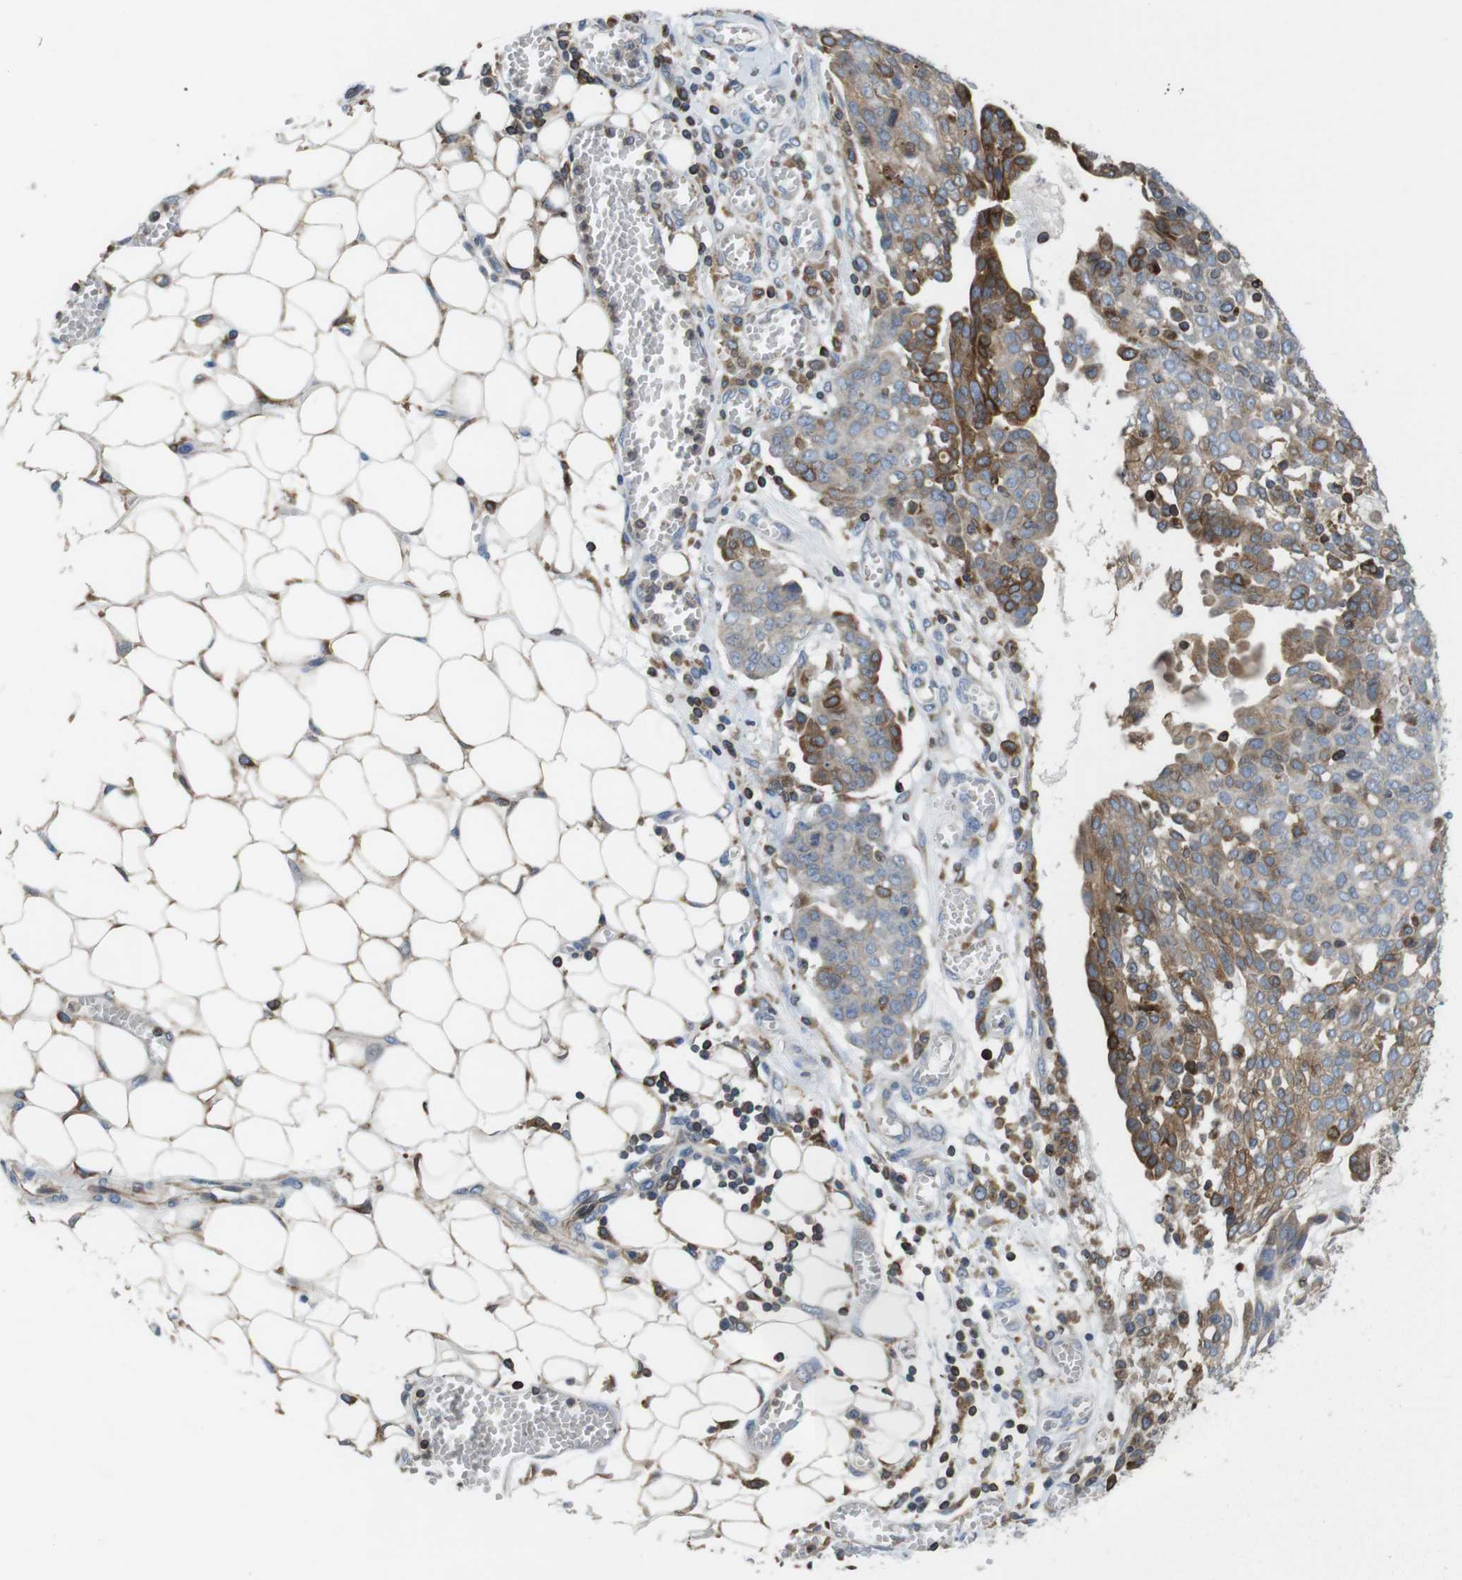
{"staining": {"intensity": "moderate", "quantity": ">75%", "location": "cytoplasmic/membranous"}, "tissue": "ovarian cancer", "cell_type": "Tumor cells", "image_type": "cancer", "snomed": [{"axis": "morphology", "description": "Cystadenocarcinoma, serous, NOS"}, {"axis": "topography", "description": "Soft tissue"}, {"axis": "topography", "description": "Ovary"}], "caption": "Serous cystadenocarcinoma (ovarian) tissue shows moderate cytoplasmic/membranous staining in about >75% of tumor cells", "gene": "ARL6IP5", "patient": {"sex": "female", "age": 57}}